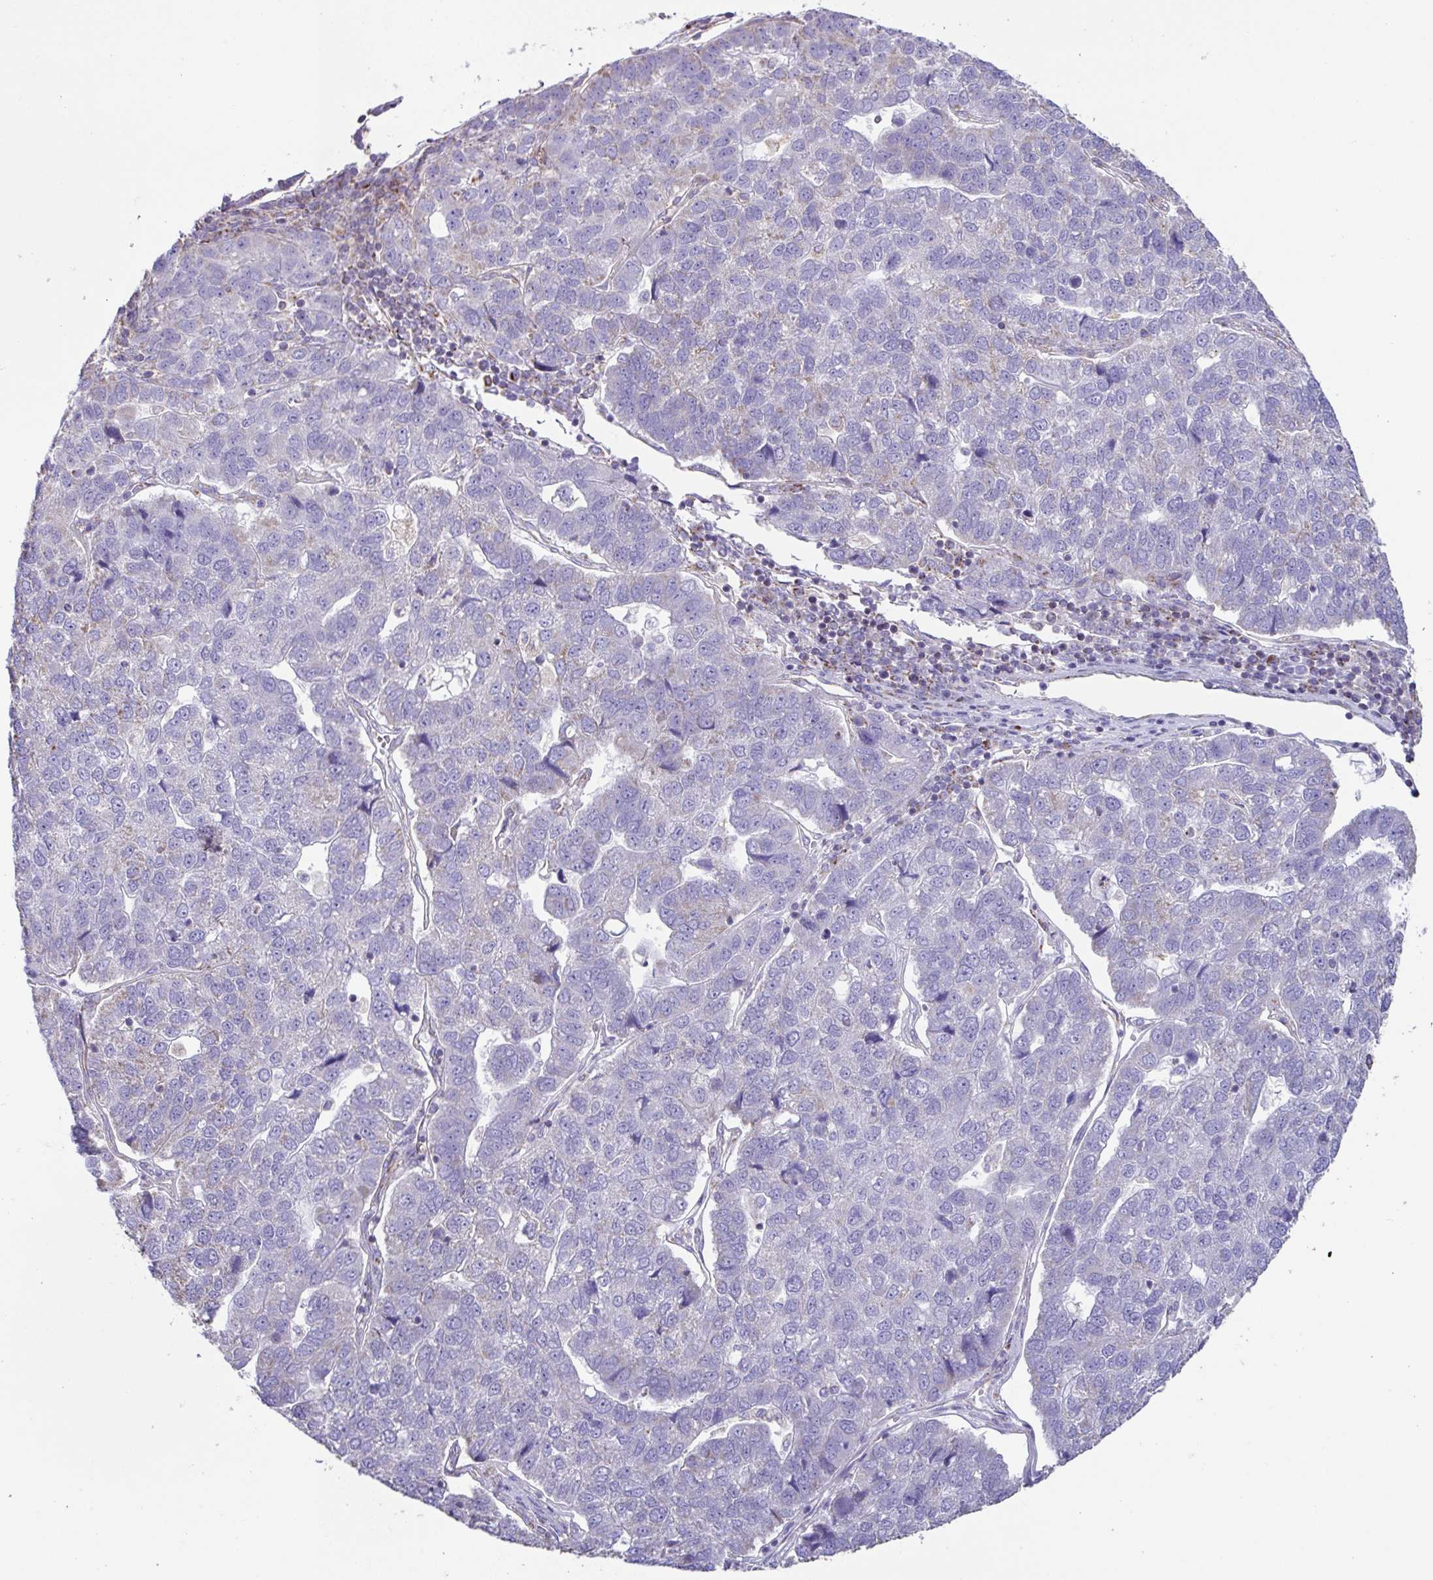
{"staining": {"intensity": "negative", "quantity": "none", "location": "none"}, "tissue": "pancreatic cancer", "cell_type": "Tumor cells", "image_type": "cancer", "snomed": [{"axis": "morphology", "description": "Adenocarcinoma, NOS"}, {"axis": "topography", "description": "Pancreas"}], "caption": "Immunohistochemistry (IHC) micrograph of neoplastic tissue: human pancreatic adenocarcinoma stained with DAB (3,3'-diaminobenzidine) exhibits no significant protein positivity in tumor cells.", "gene": "DOK7", "patient": {"sex": "female", "age": 61}}